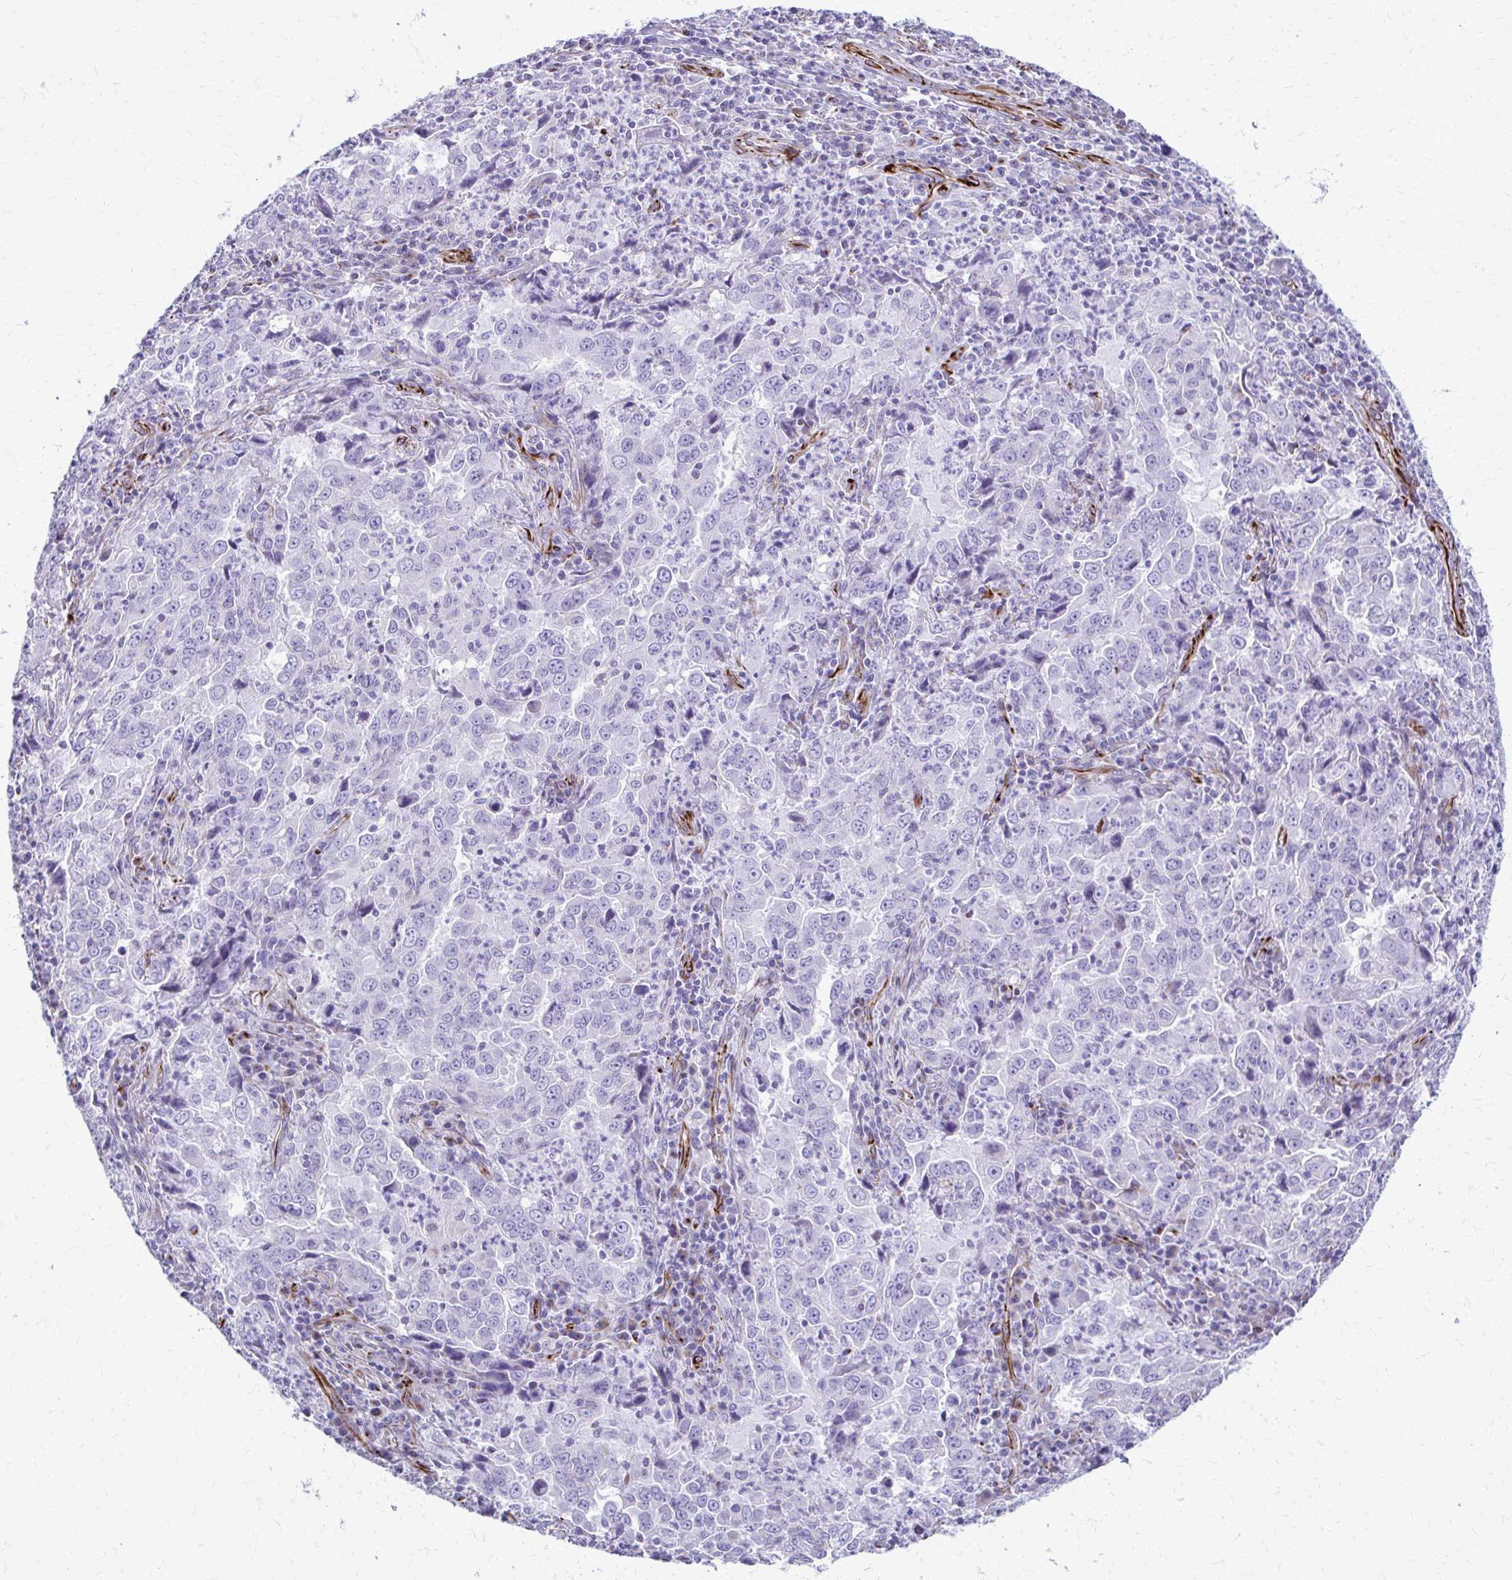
{"staining": {"intensity": "negative", "quantity": "none", "location": "none"}, "tissue": "lung cancer", "cell_type": "Tumor cells", "image_type": "cancer", "snomed": [{"axis": "morphology", "description": "Adenocarcinoma, NOS"}, {"axis": "topography", "description": "Lung"}], "caption": "An immunohistochemistry (IHC) micrograph of adenocarcinoma (lung) is shown. There is no staining in tumor cells of adenocarcinoma (lung).", "gene": "TRIM6", "patient": {"sex": "male", "age": 67}}